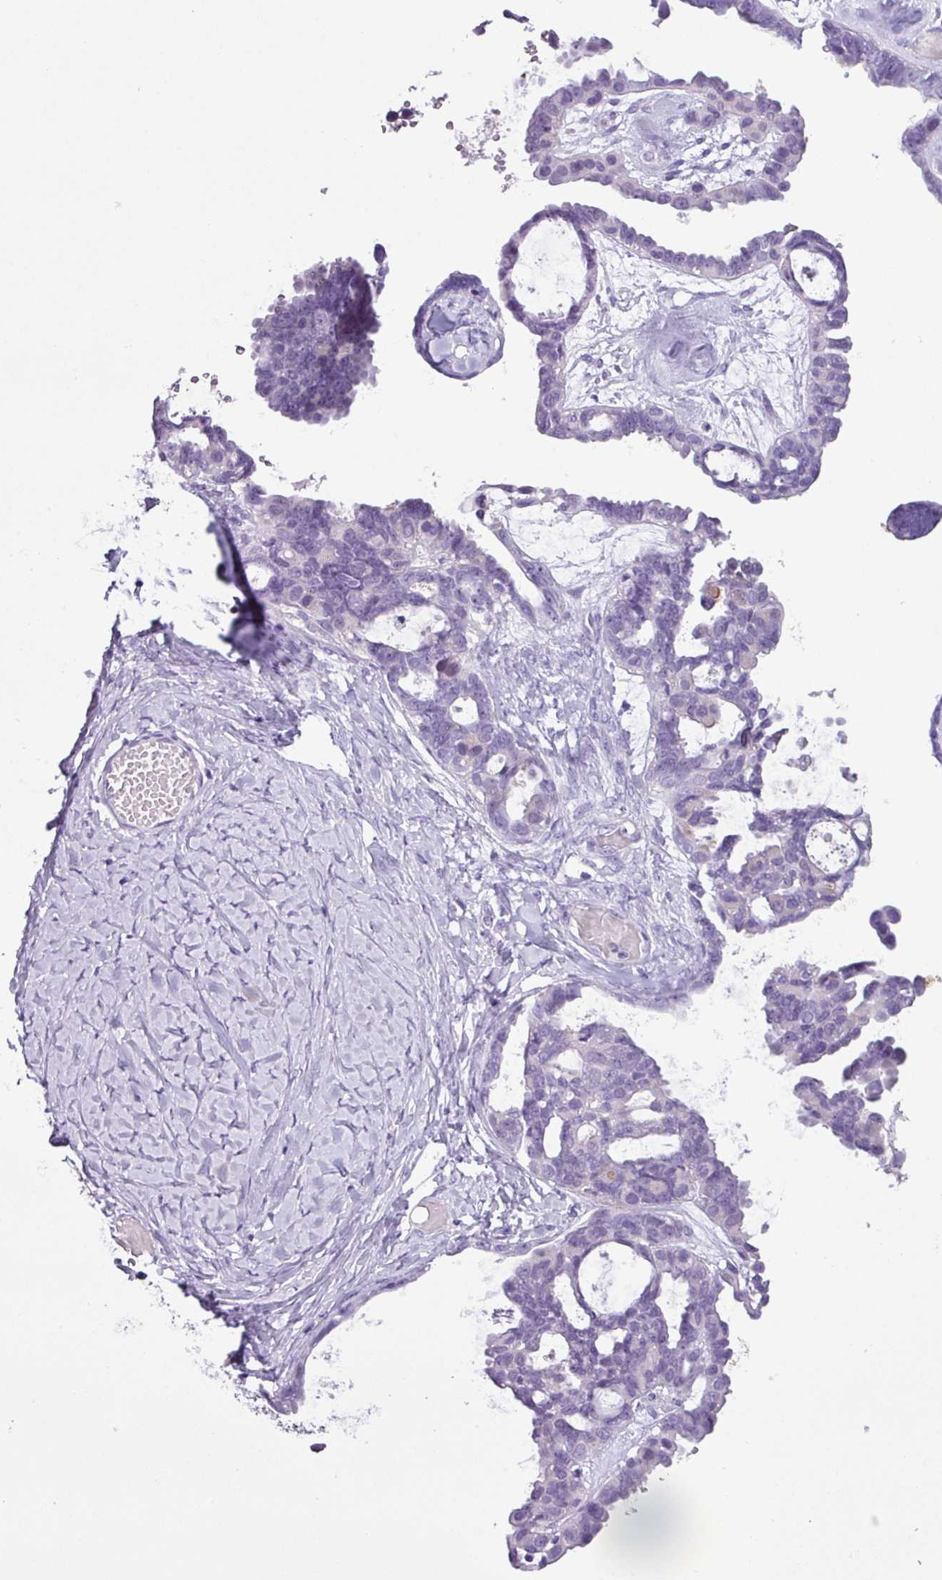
{"staining": {"intensity": "negative", "quantity": "none", "location": "none"}, "tissue": "ovarian cancer", "cell_type": "Tumor cells", "image_type": "cancer", "snomed": [{"axis": "morphology", "description": "Cystadenocarcinoma, serous, NOS"}, {"axis": "topography", "description": "Ovary"}], "caption": "Tumor cells are negative for brown protein staining in ovarian serous cystadenocarcinoma.", "gene": "CYSTM1", "patient": {"sex": "female", "age": 69}}